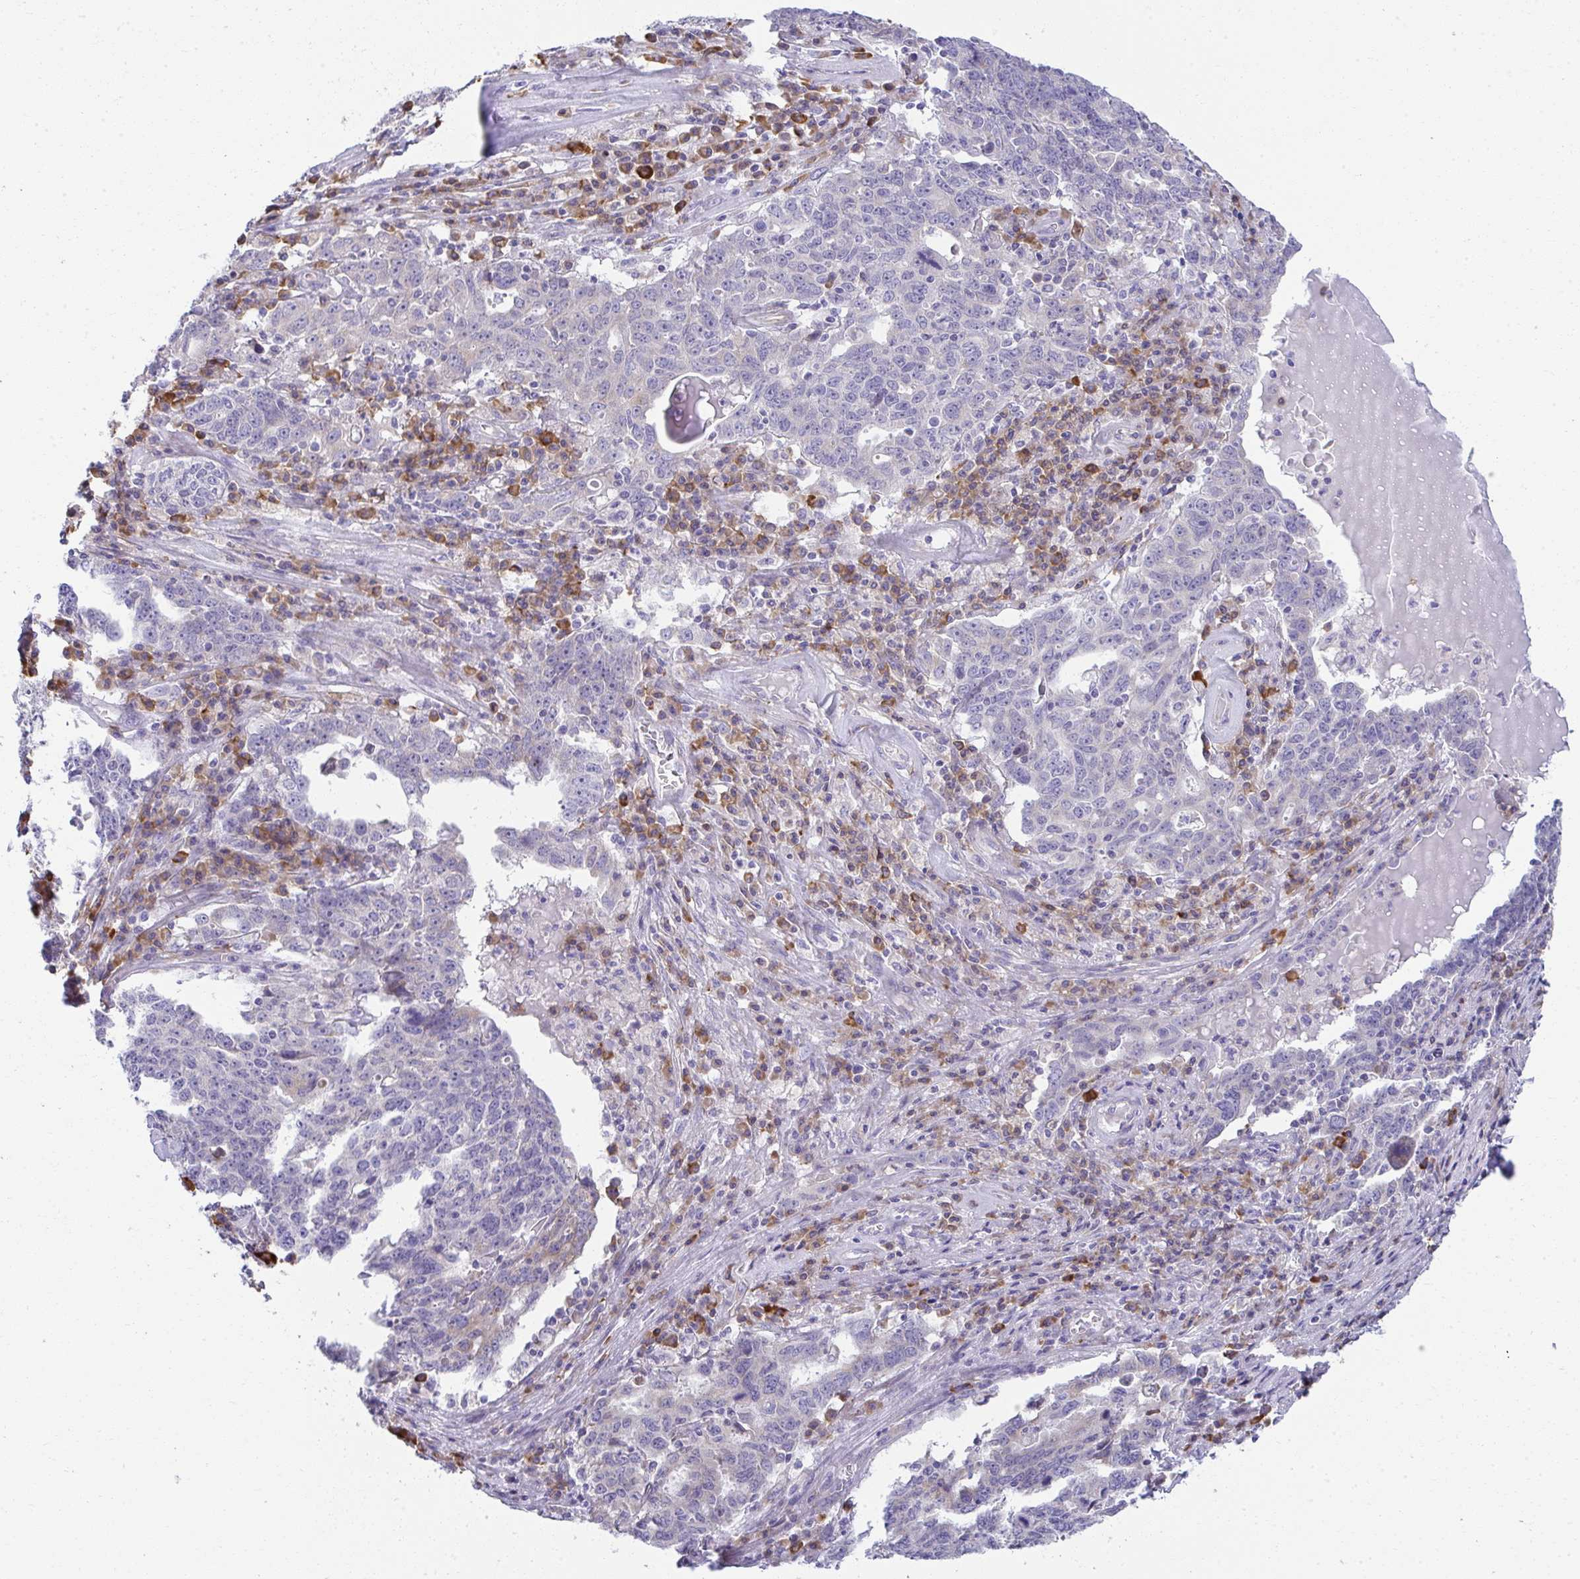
{"staining": {"intensity": "negative", "quantity": "none", "location": "none"}, "tissue": "ovarian cancer", "cell_type": "Tumor cells", "image_type": "cancer", "snomed": [{"axis": "morphology", "description": "Carcinoma, endometroid"}, {"axis": "topography", "description": "Ovary"}], "caption": "Immunohistochemistry (IHC) of human ovarian endometroid carcinoma shows no expression in tumor cells.", "gene": "FASLG", "patient": {"sex": "female", "age": 62}}